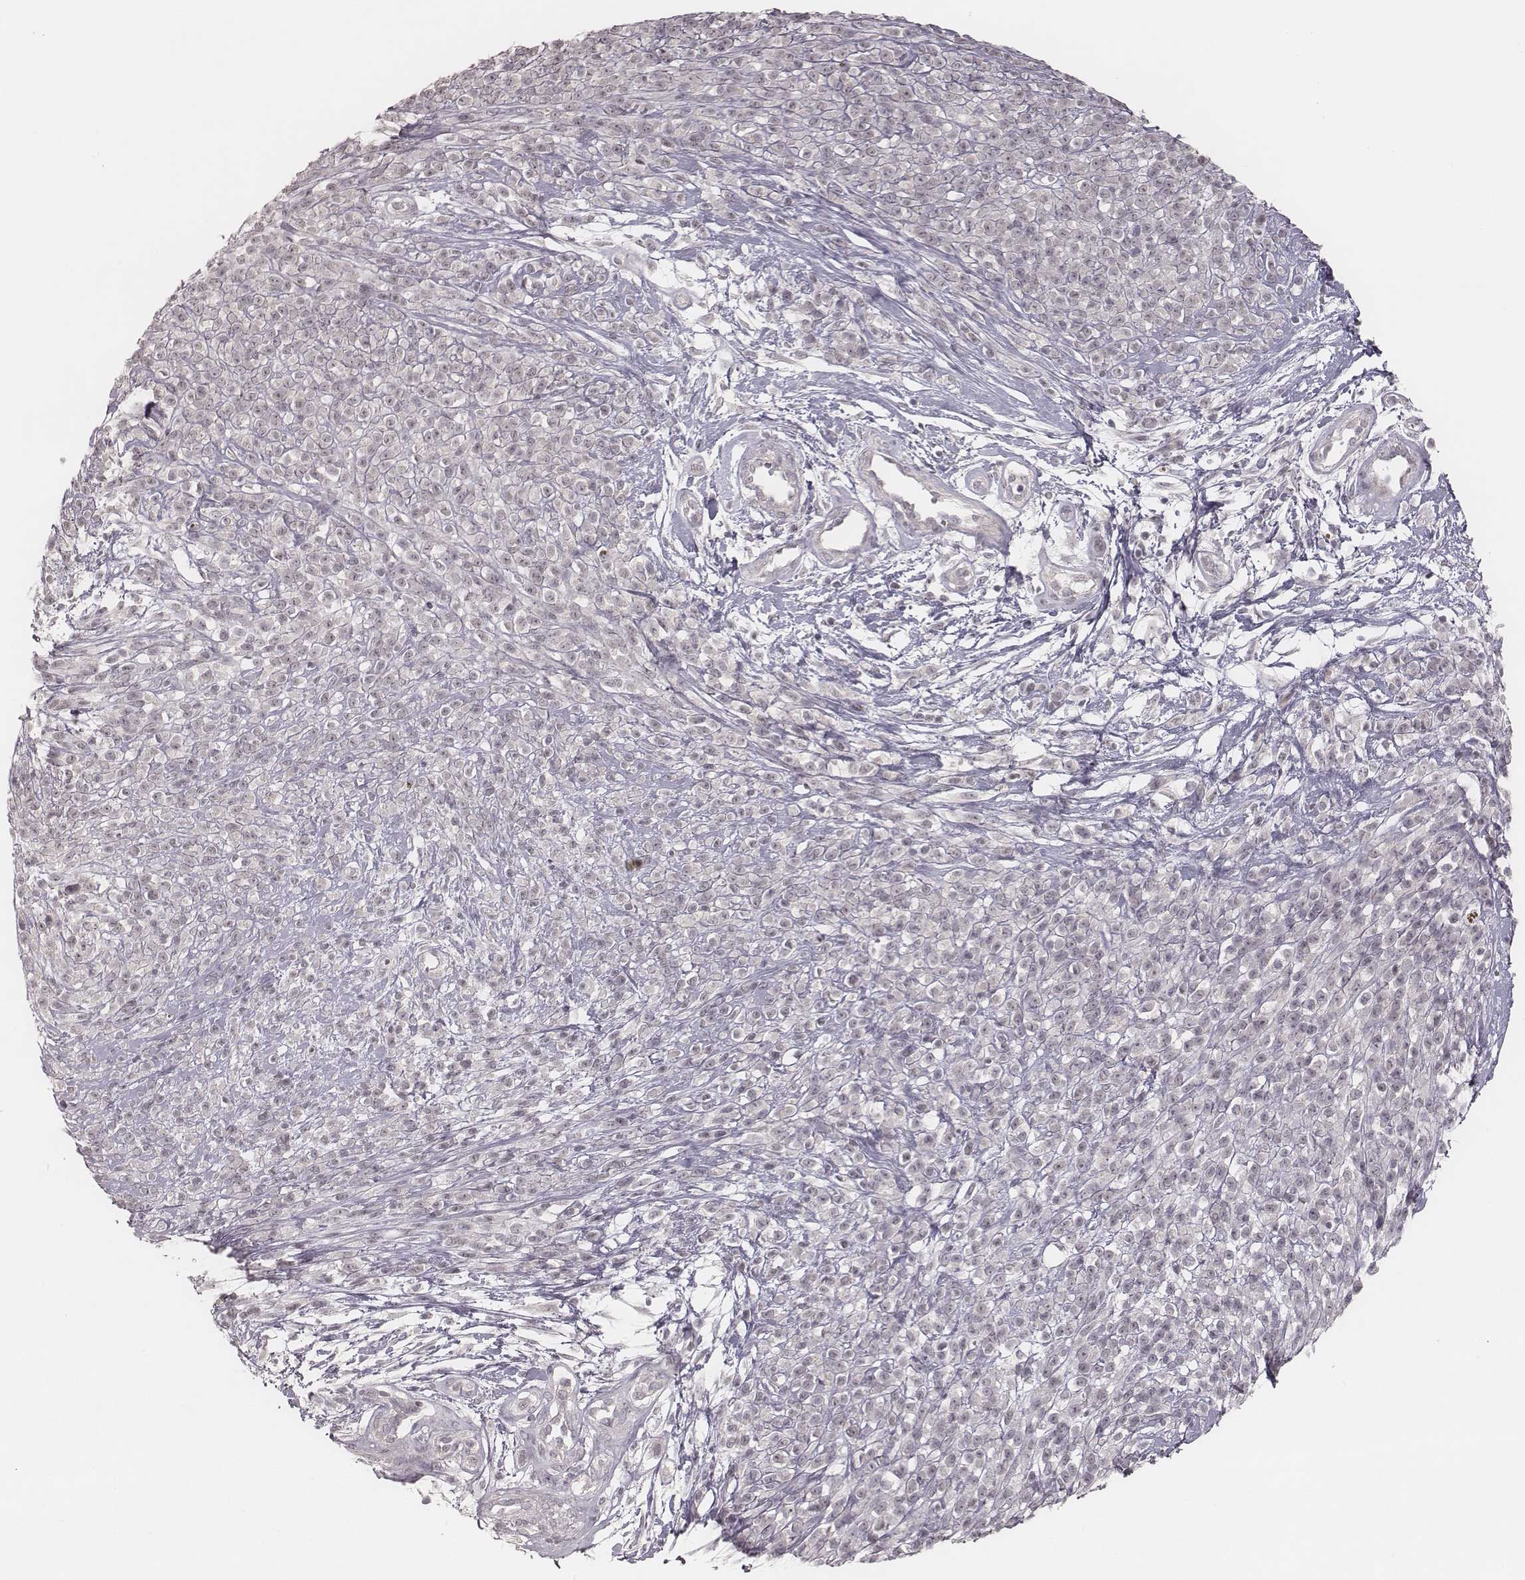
{"staining": {"intensity": "negative", "quantity": "none", "location": "none"}, "tissue": "melanoma", "cell_type": "Tumor cells", "image_type": "cancer", "snomed": [{"axis": "morphology", "description": "Malignant melanoma, NOS"}, {"axis": "topography", "description": "Skin"}, {"axis": "topography", "description": "Skin of trunk"}], "caption": "Protein analysis of melanoma displays no significant positivity in tumor cells.", "gene": "ACACB", "patient": {"sex": "male", "age": 74}}